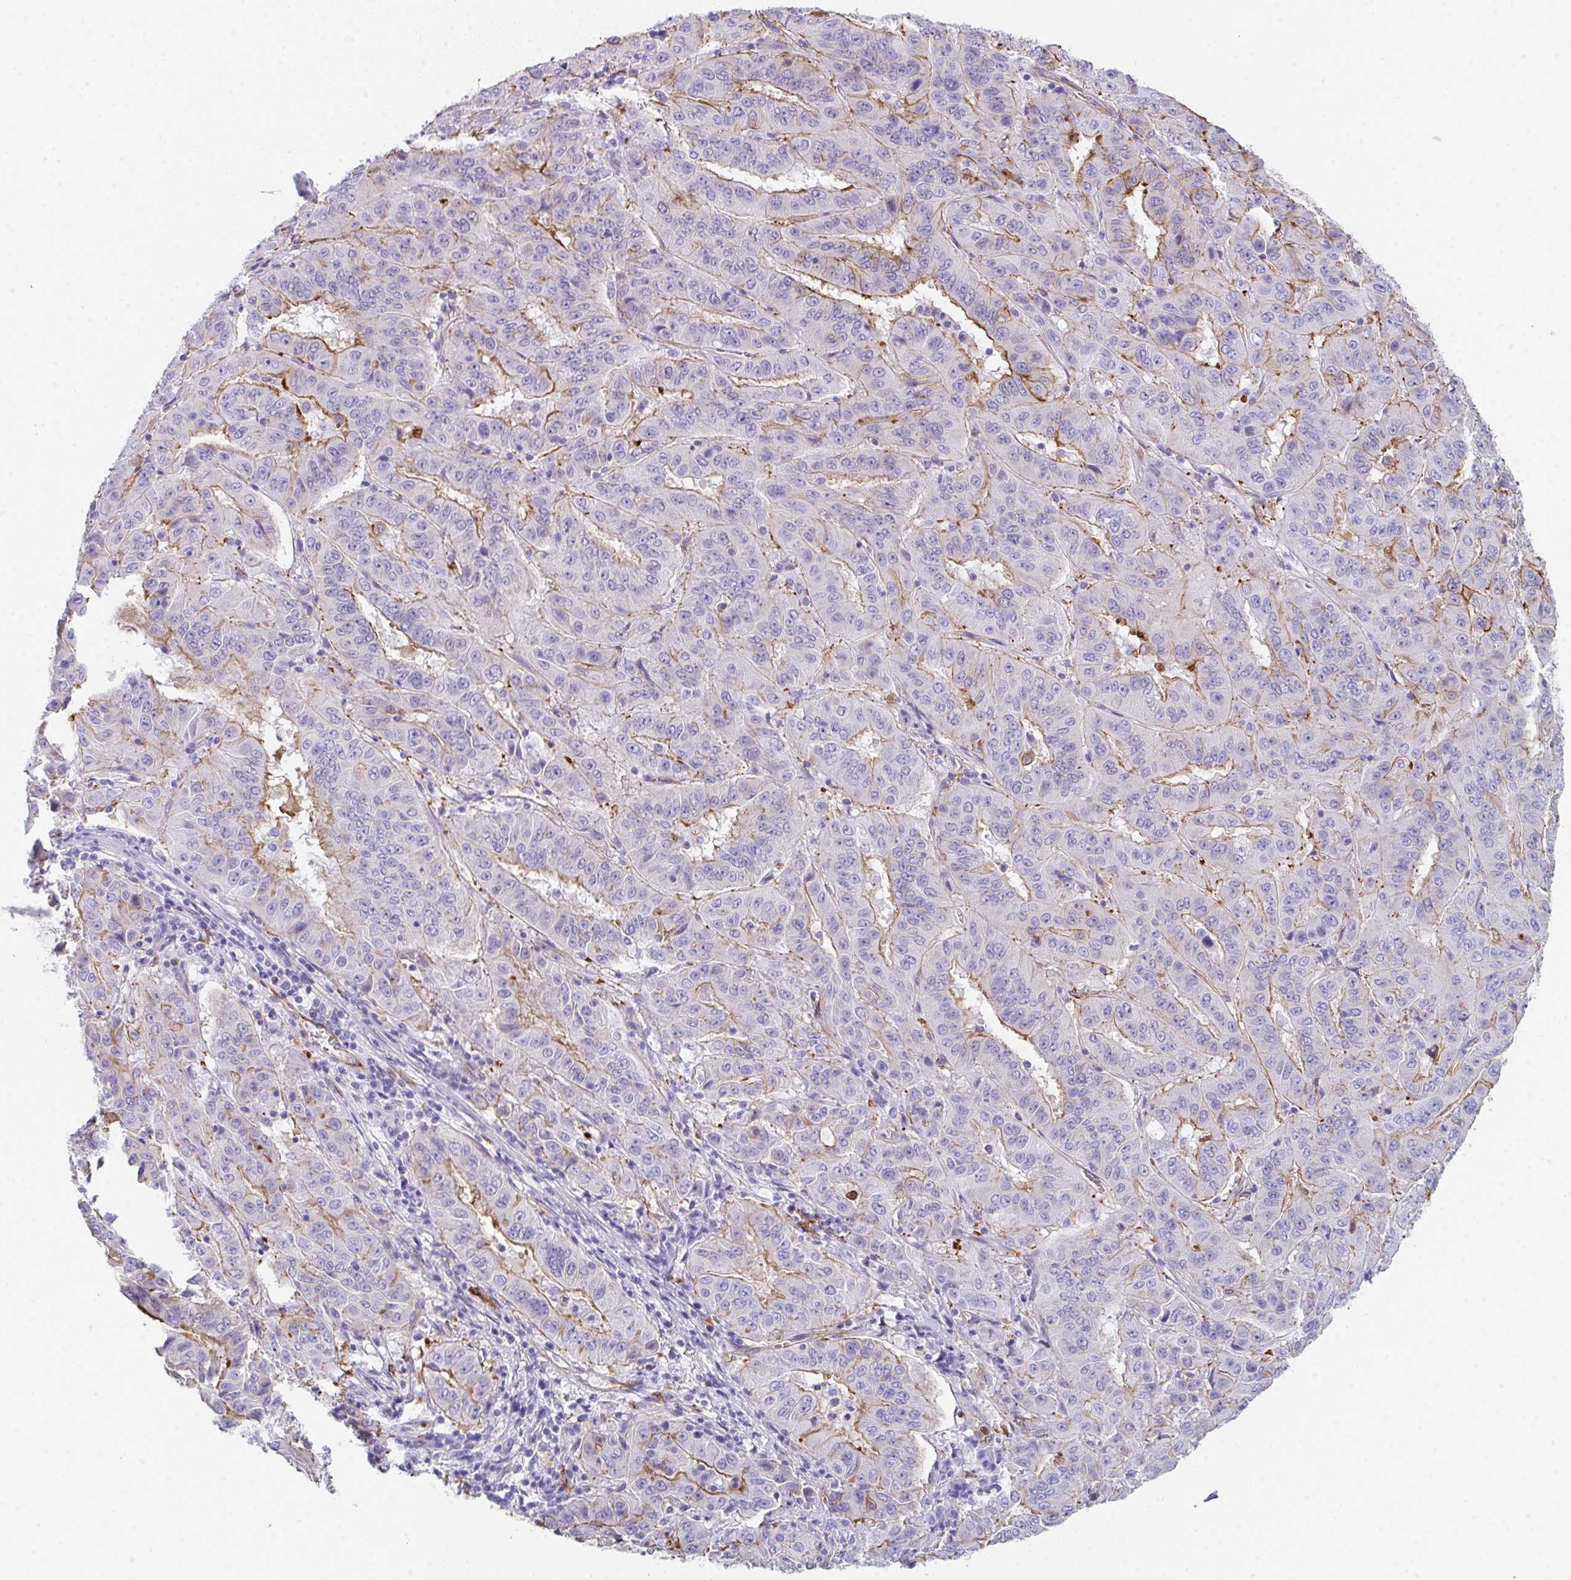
{"staining": {"intensity": "moderate", "quantity": "<25%", "location": "cytoplasmic/membranous"}, "tissue": "pancreatic cancer", "cell_type": "Tumor cells", "image_type": "cancer", "snomed": [{"axis": "morphology", "description": "Adenocarcinoma, NOS"}, {"axis": "topography", "description": "Pancreas"}], "caption": "A low amount of moderate cytoplasmic/membranous positivity is present in approximately <25% of tumor cells in adenocarcinoma (pancreatic) tissue. (IHC, brightfield microscopy, high magnification).", "gene": "DBN1", "patient": {"sex": "male", "age": 63}}